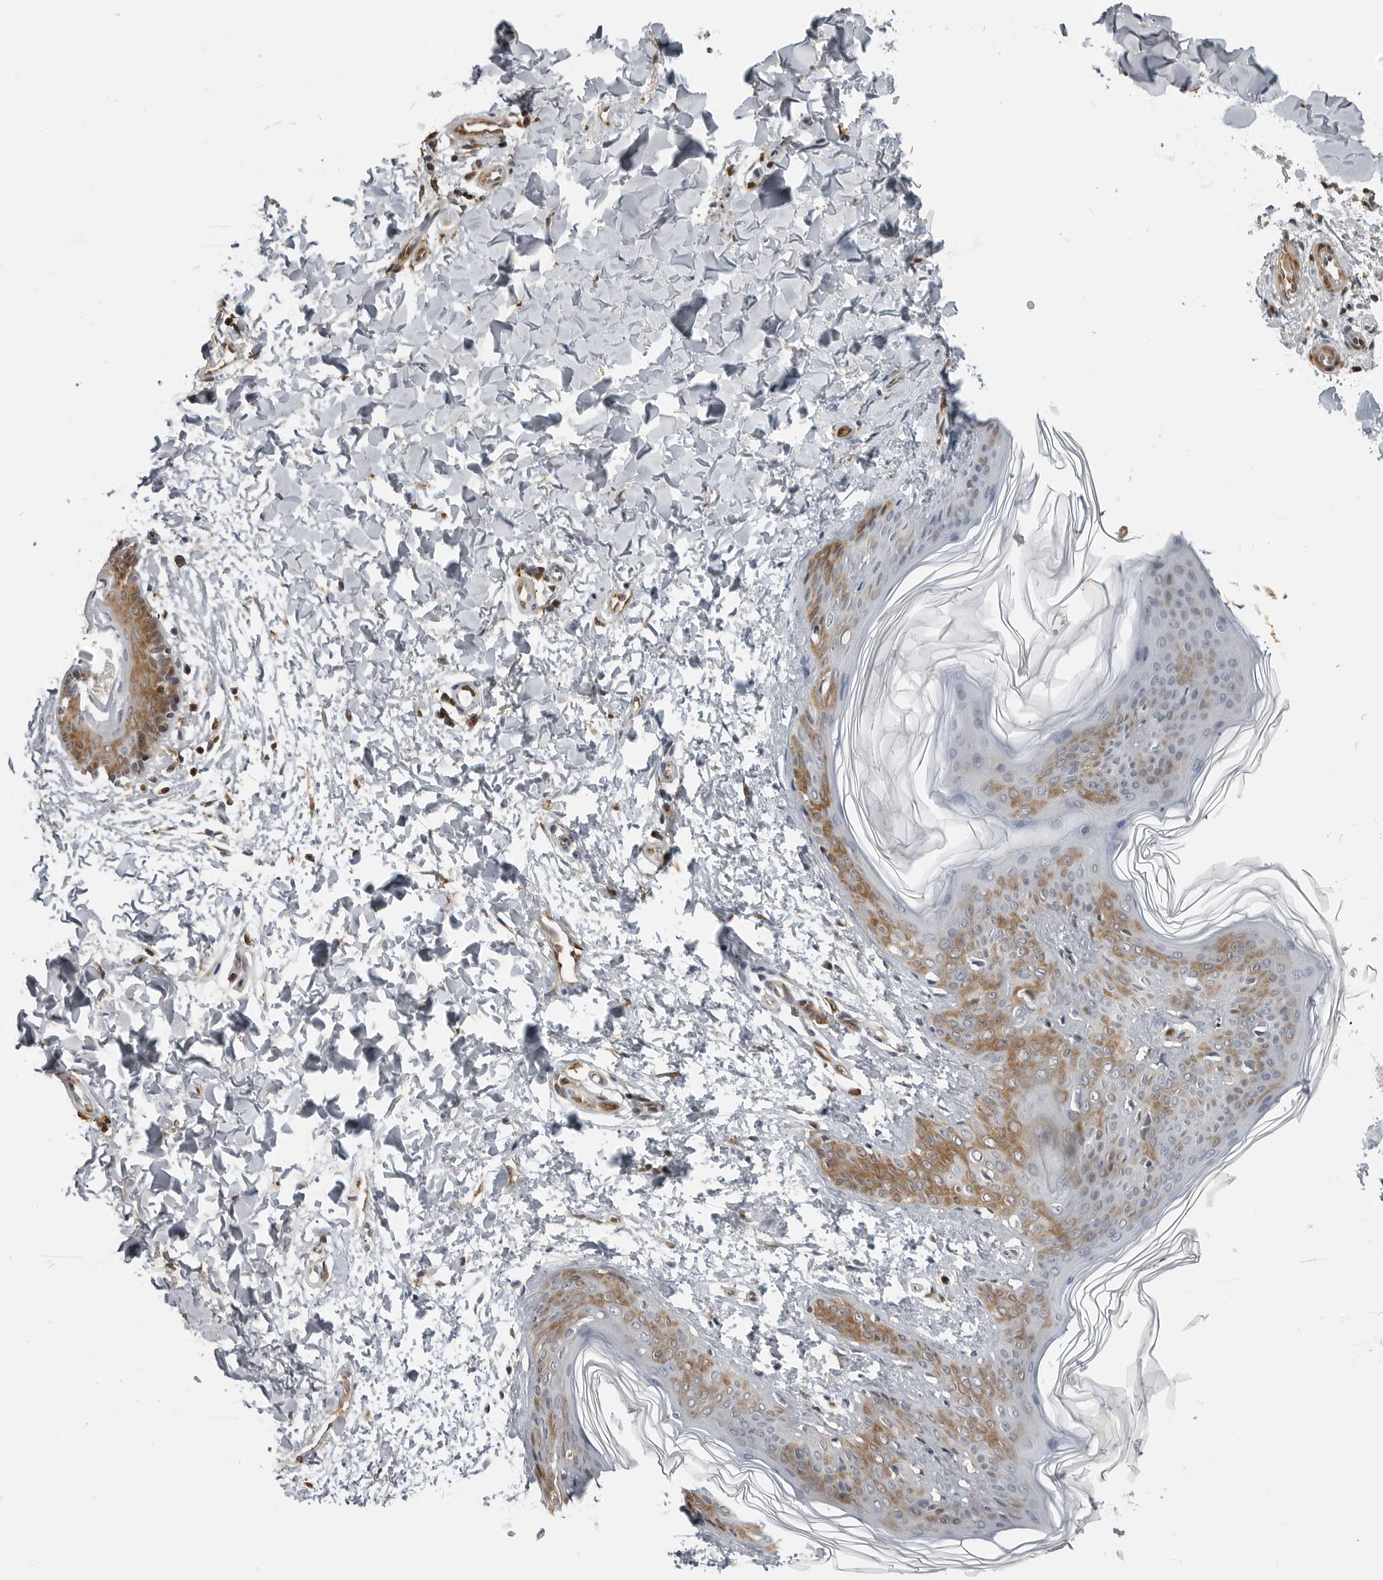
{"staining": {"intensity": "weak", "quantity": "25%-75%", "location": "cytoplasmic/membranous,nuclear"}, "tissue": "skin", "cell_type": "Fibroblasts", "image_type": "normal", "snomed": [{"axis": "morphology", "description": "Normal tissue, NOS"}, {"axis": "topography", "description": "Skin"}], "caption": "A high-resolution photomicrograph shows immunohistochemistry staining of unremarkable skin, which displays weak cytoplasmic/membranous,nuclear staining in approximately 25%-75% of fibroblasts.", "gene": "CXCR5", "patient": {"sex": "female", "age": 17}}